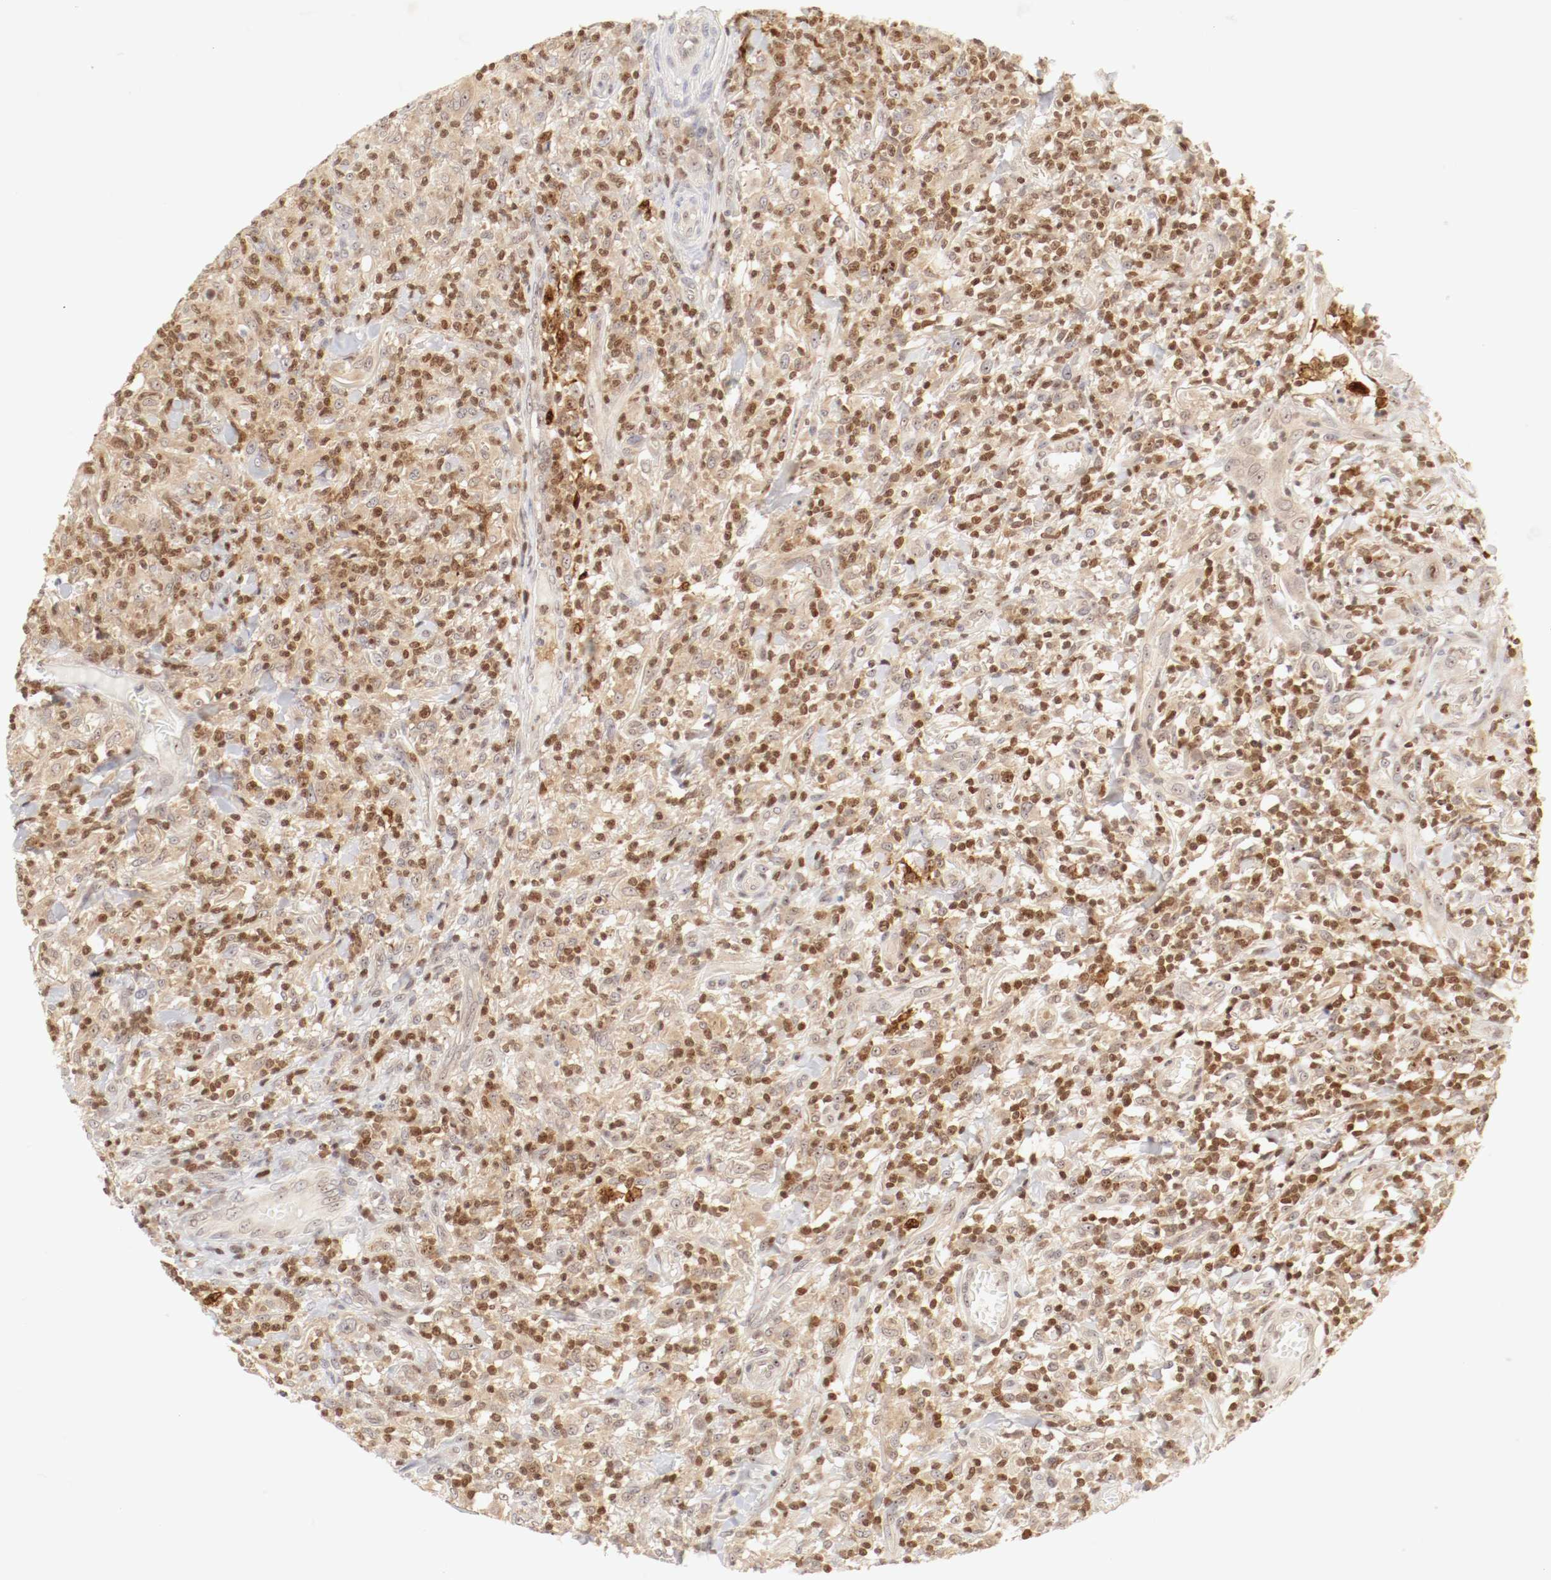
{"staining": {"intensity": "strong", "quantity": "25%-75%", "location": "cytoplasmic/membranous,nuclear"}, "tissue": "thyroid cancer", "cell_type": "Tumor cells", "image_type": "cancer", "snomed": [{"axis": "morphology", "description": "Carcinoma, NOS"}, {"axis": "topography", "description": "Thyroid gland"}], "caption": "Immunohistochemical staining of human thyroid cancer (carcinoma) displays high levels of strong cytoplasmic/membranous and nuclear protein positivity in about 25%-75% of tumor cells. The staining was performed using DAB, with brown indicating positive protein expression. Nuclei are stained blue with hematoxylin.", "gene": "KIF2A", "patient": {"sex": "female", "age": 77}}